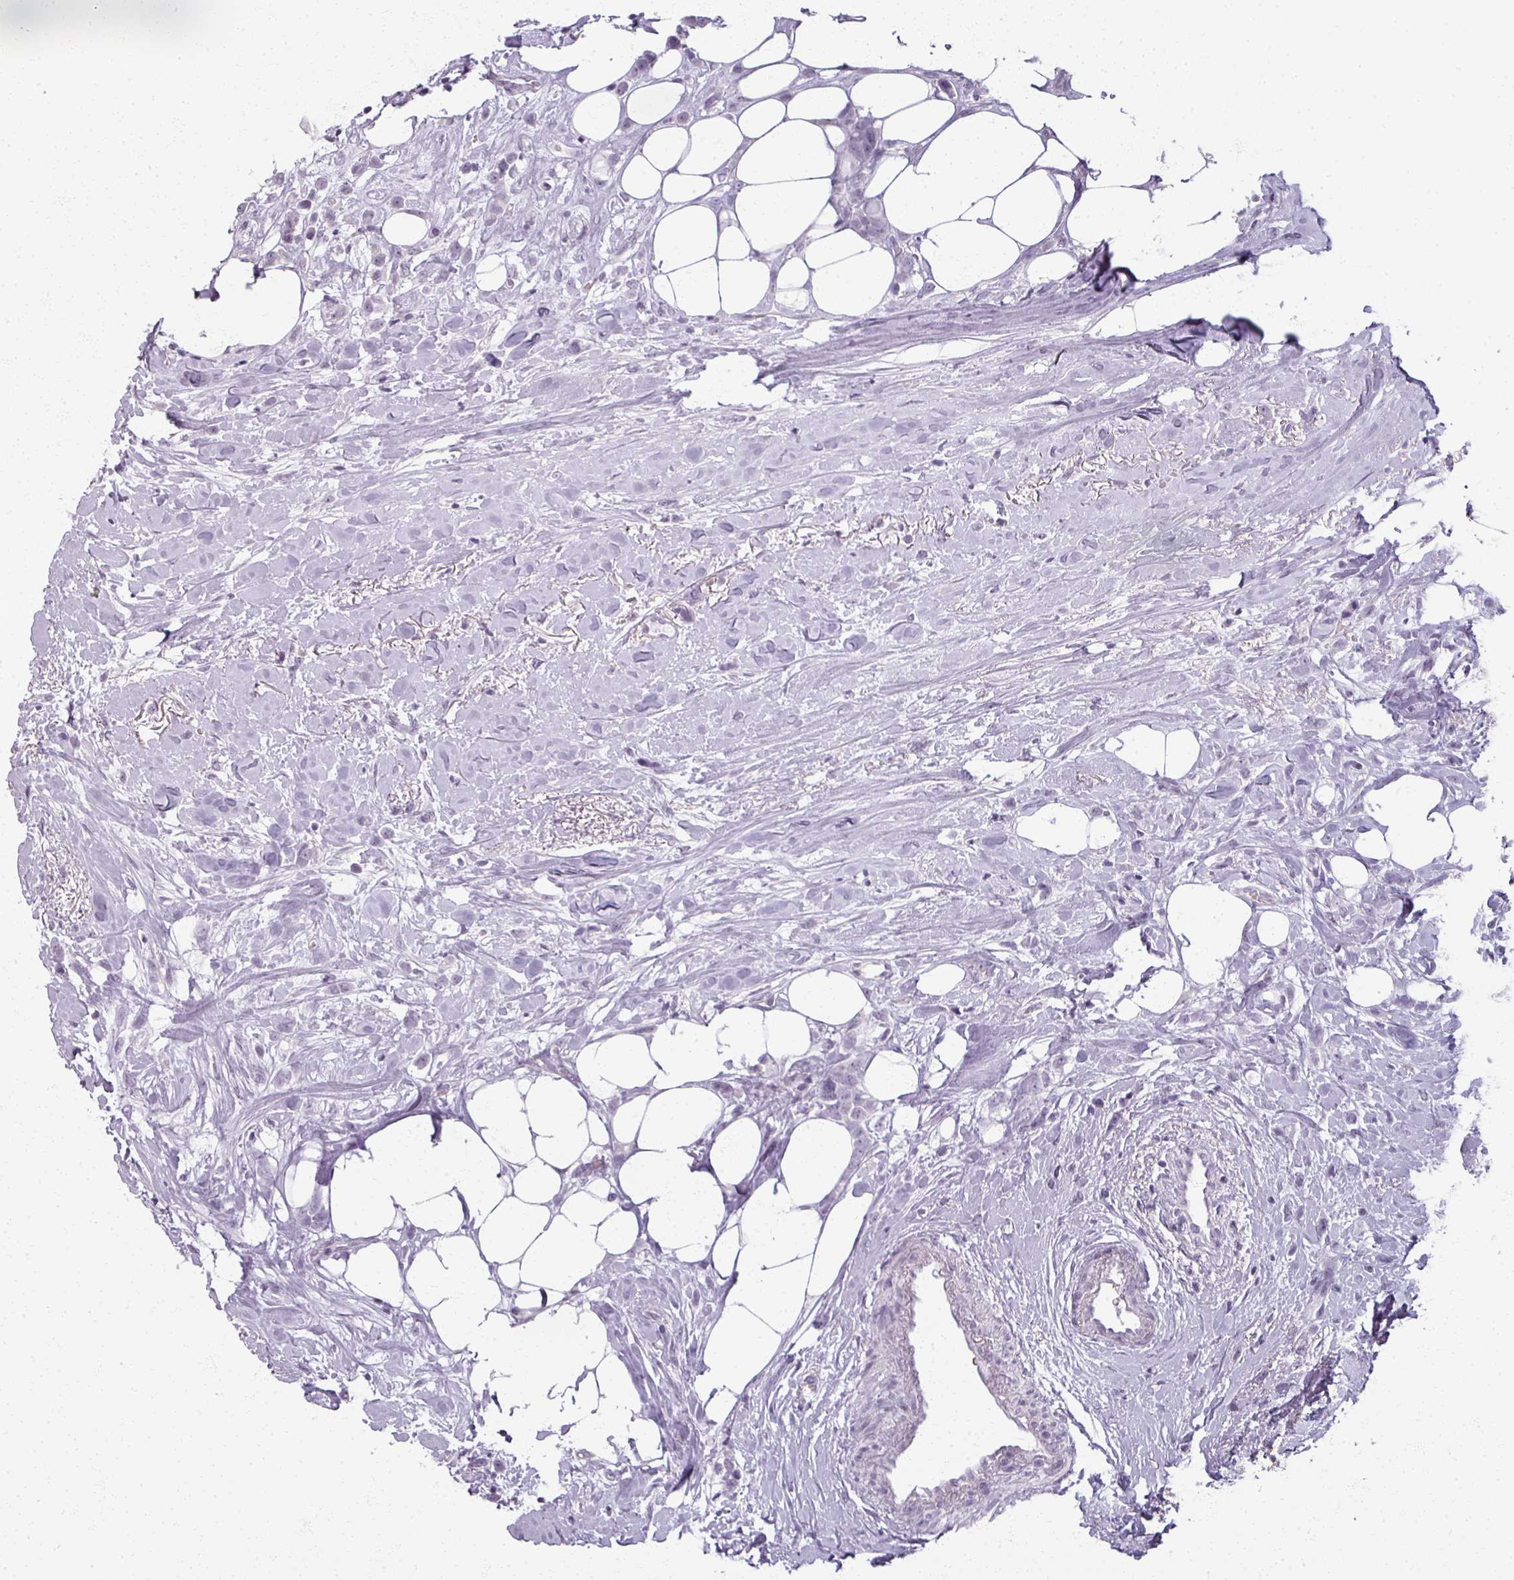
{"staining": {"intensity": "negative", "quantity": "none", "location": "none"}, "tissue": "breast cancer", "cell_type": "Tumor cells", "image_type": "cancer", "snomed": [{"axis": "morphology", "description": "Duct carcinoma"}, {"axis": "topography", "description": "Breast"}], "caption": "Tumor cells show no significant staining in breast cancer. (DAB (3,3'-diaminobenzidine) immunohistochemistry, high magnification).", "gene": "RFPL2", "patient": {"sex": "female", "age": 80}}